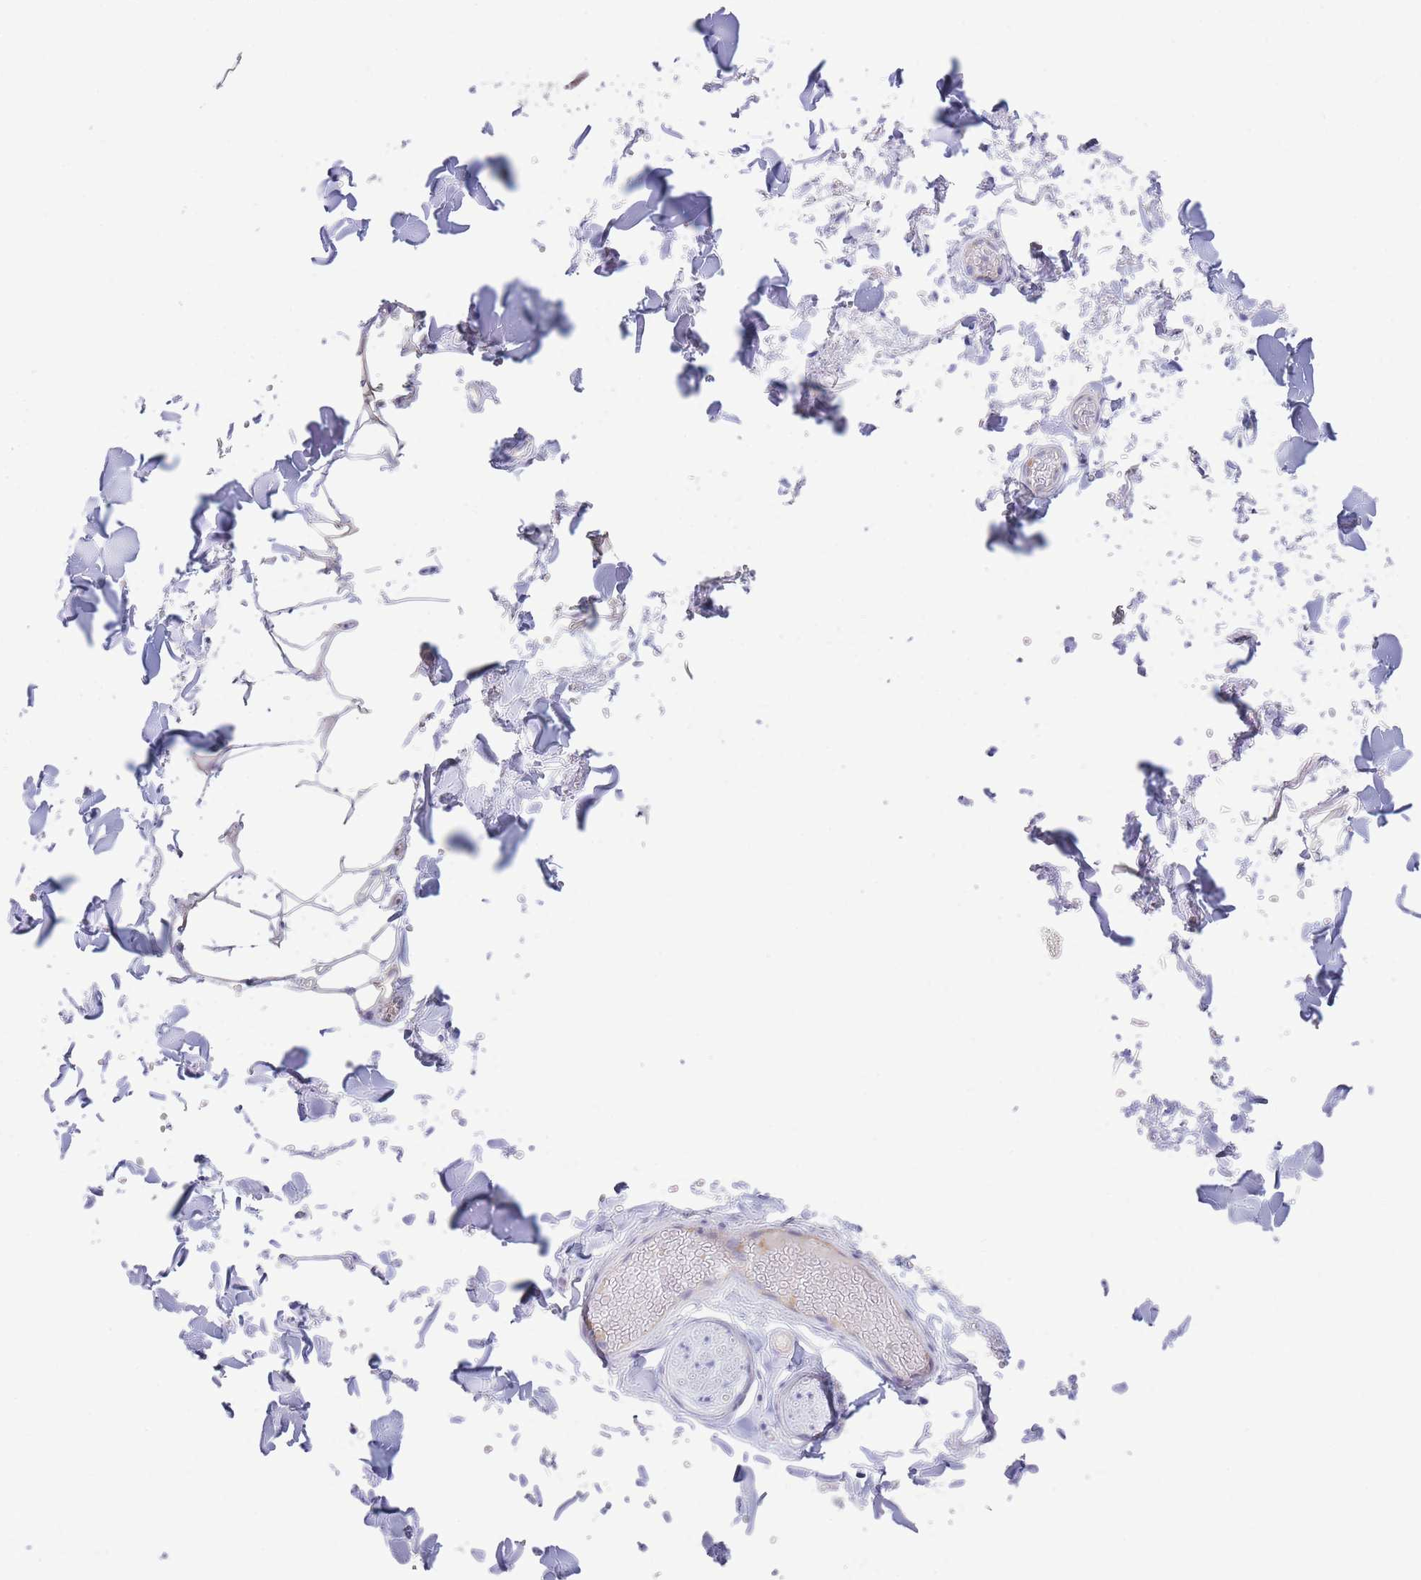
{"staining": {"intensity": "negative", "quantity": "none", "location": "none"}, "tissue": "adipose tissue", "cell_type": "Adipocytes", "image_type": "normal", "snomed": [{"axis": "morphology", "description": "Normal tissue, NOS"}, {"axis": "topography", "description": "Salivary gland"}, {"axis": "topography", "description": "Peripheral nerve tissue"}], "caption": "Adipose tissue stained for a protein using immunohistochemistry demonstrates no expression adipocytes.", "gene": "DET1", "patient": {"sex": "male", "age": 38}}